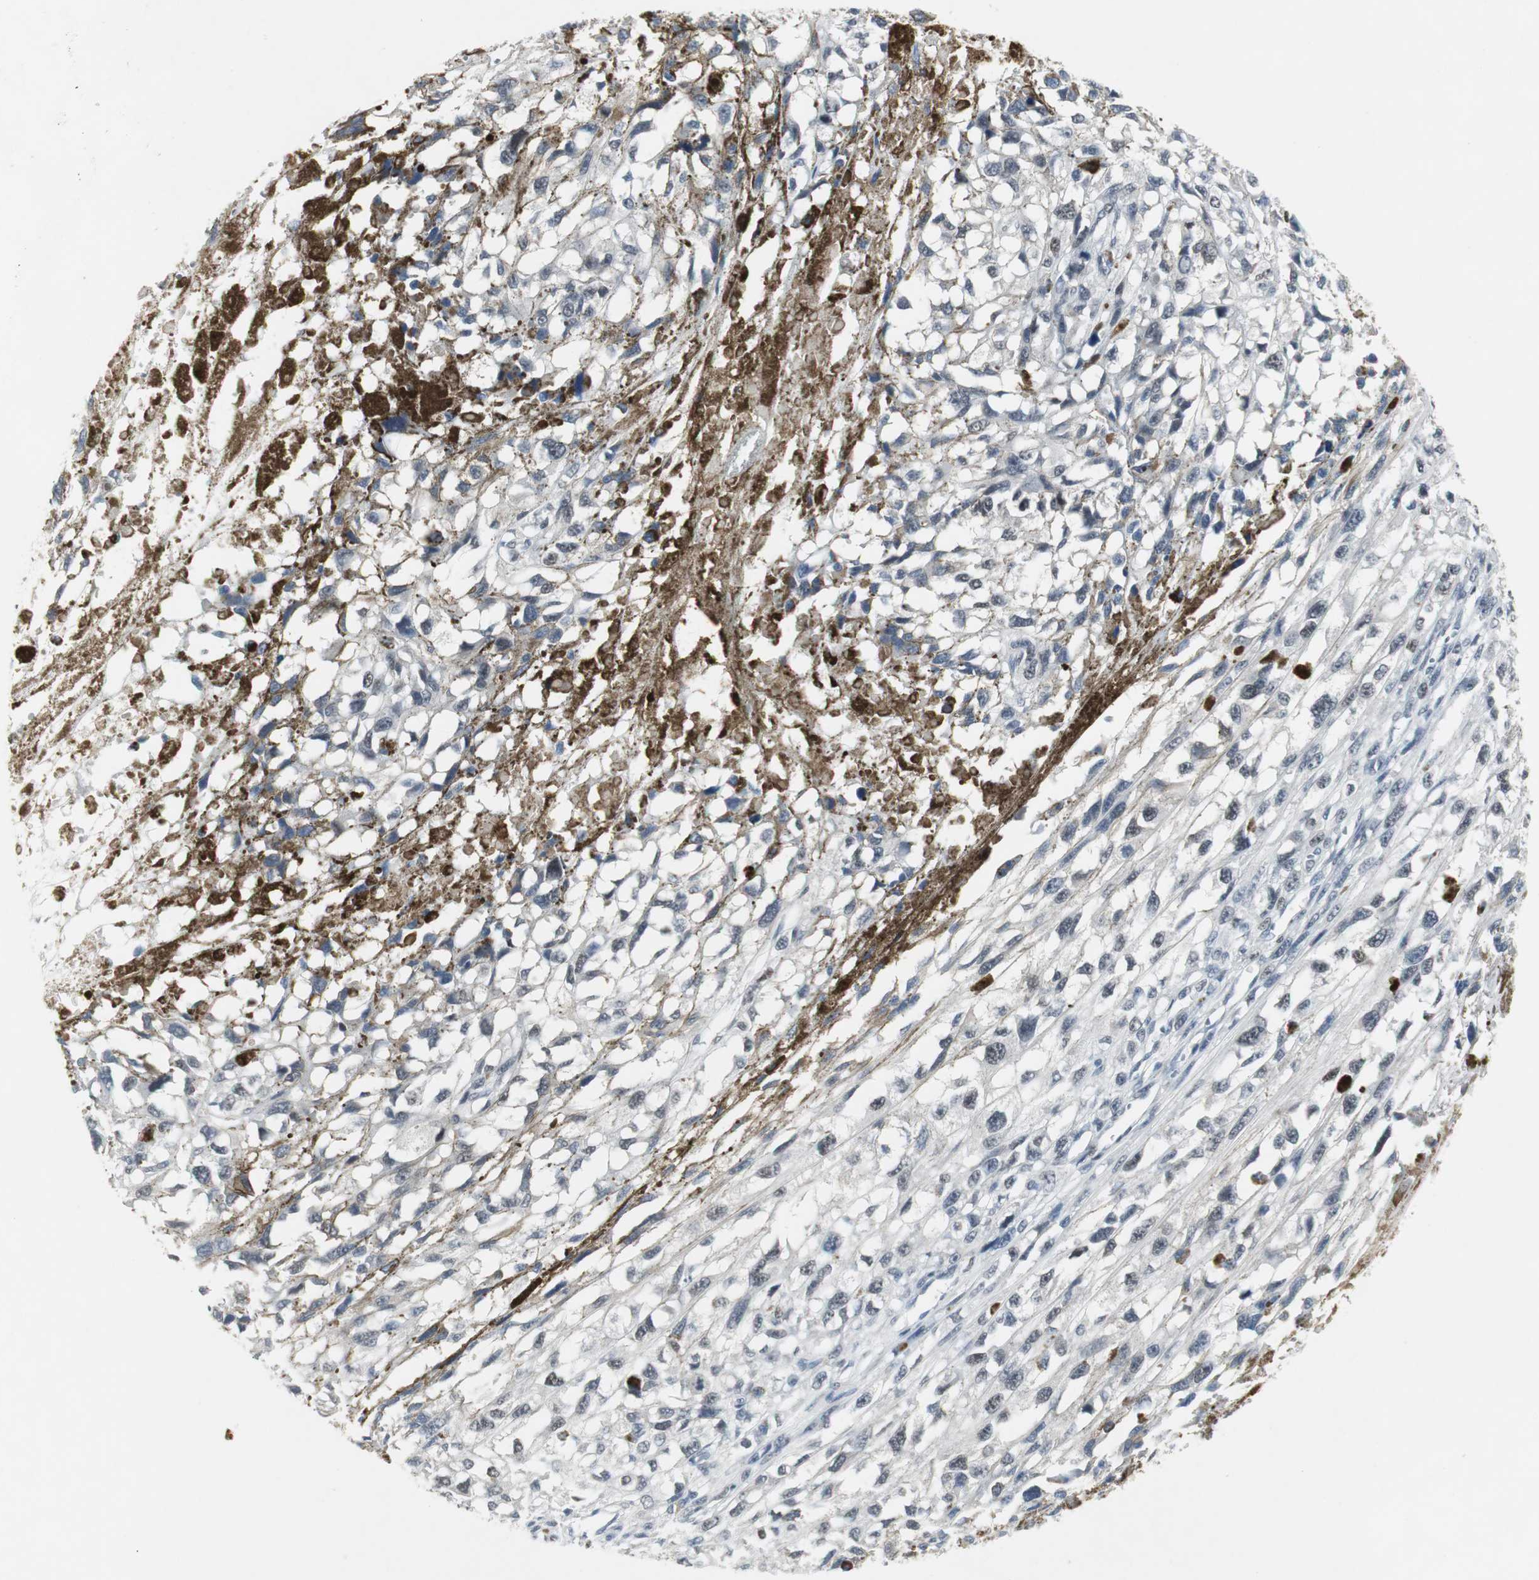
{"staining": {"intensity": "negative", "quantity": "none", "location": "none"}, "tissue": "melanoma", "cell_type": "Tumor cells", "image_type": "cancer", "snomed": [{"axis": "morphology", "description": "Malignant melanoma, Metastatic site"}, {"axis": "topography", "description": "Lymph node"}], "caption": "Tumor cells are negative for brown protein staining in malignant melanoma (metastatic site).", "gene": "ELK1", "patient": {"sex": "male", "age": 59}}